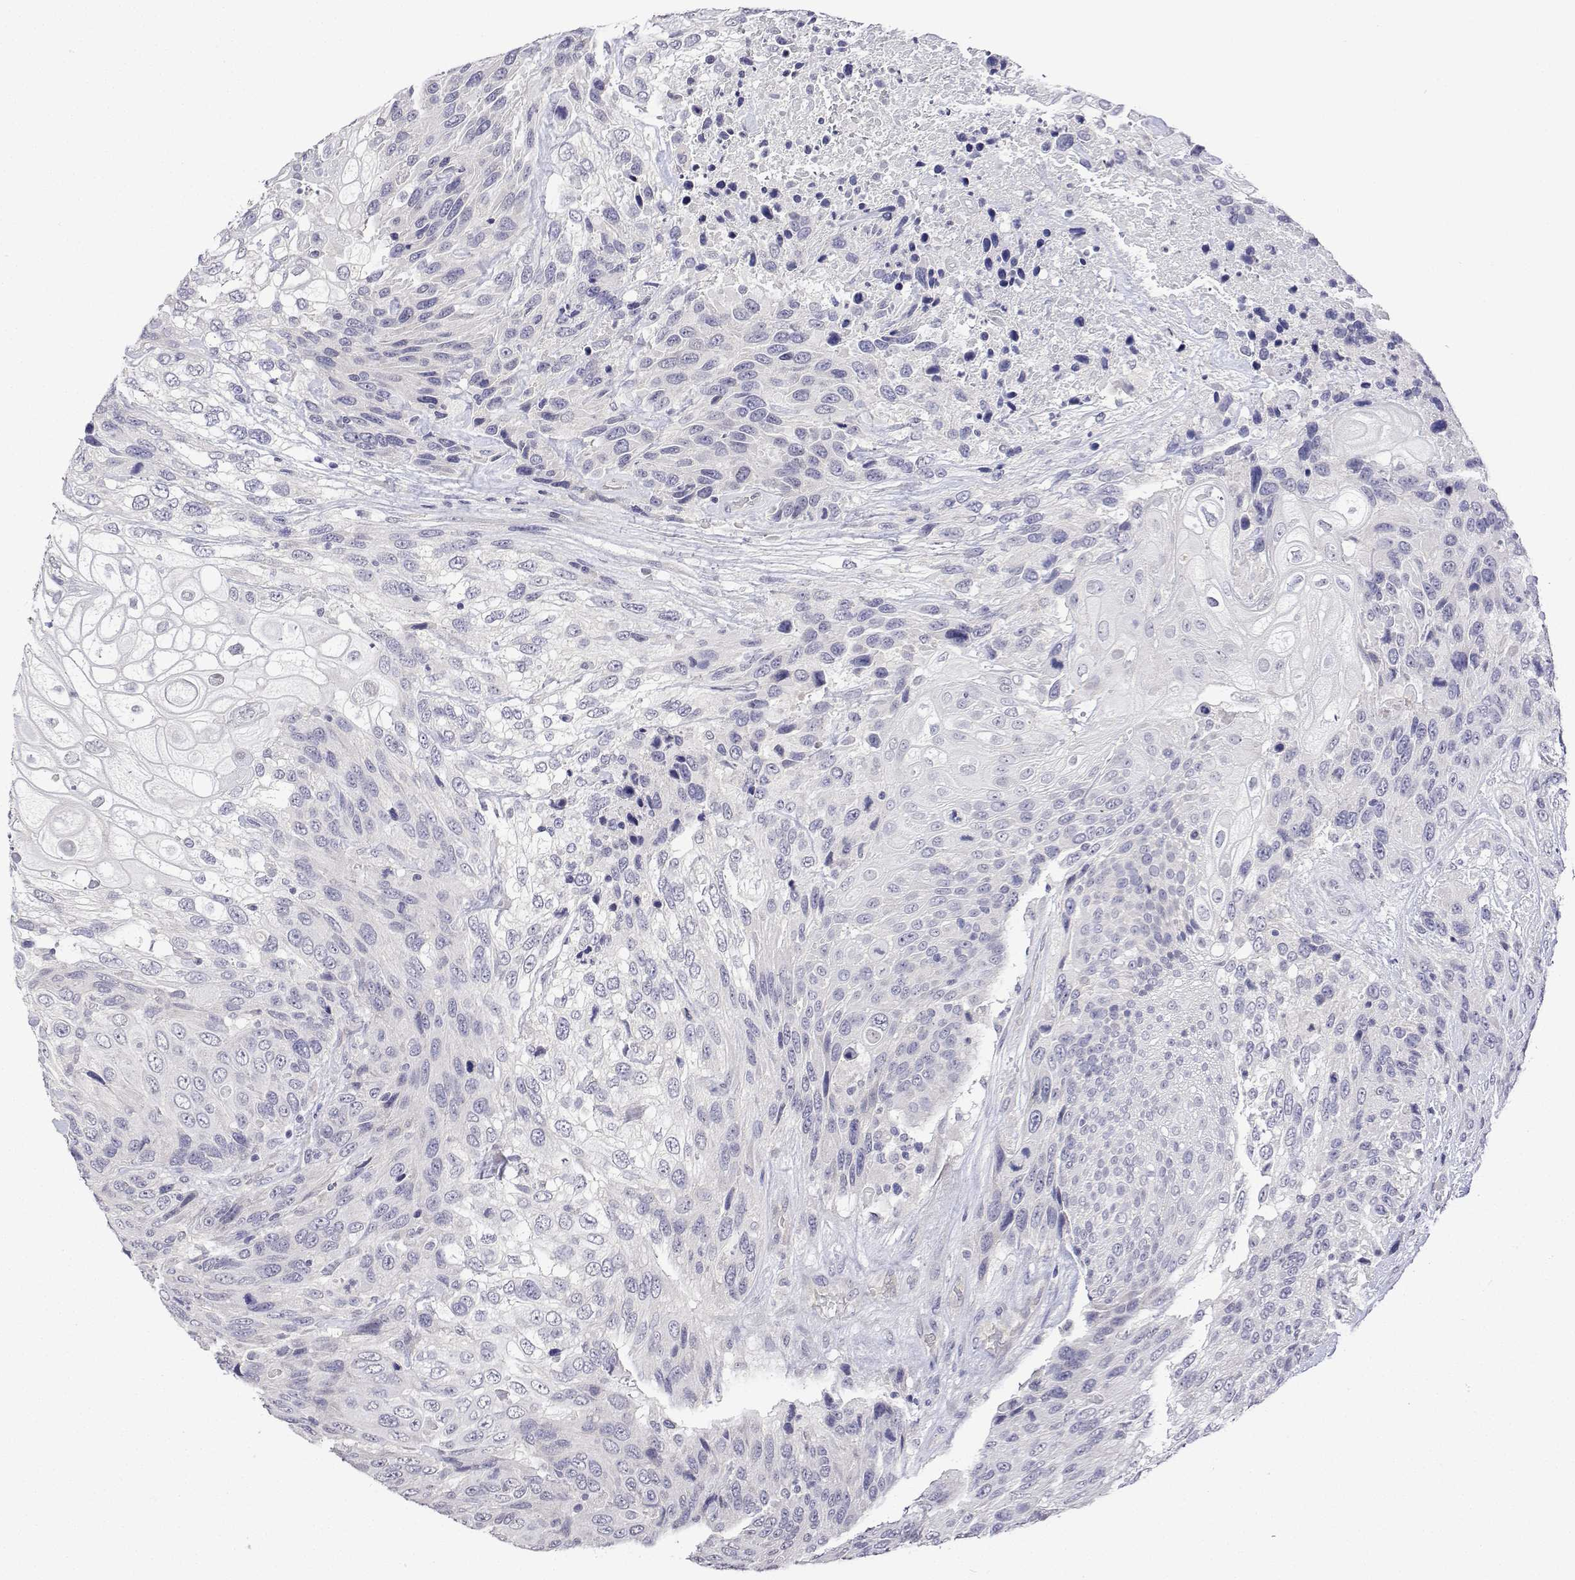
{"staining": {"intensity": "negative", "quantity": "none", "location": "none"}, "tissue": "urothelial cancer", "cell_type": "Tumor cells", "image_type": "cancer", "snomed": [{"axis": "morphology", "description": "Urothelial carcinoma, High grade"}, {"axis": "topography", "description": "Urinary bladder"}], "caption": "Immunohistochemical staining of human urothelial cancer reveals no significant positivity in tumor cells.", "gene": "PLCB1", "patient": {"sex": "female", "age": 70}}